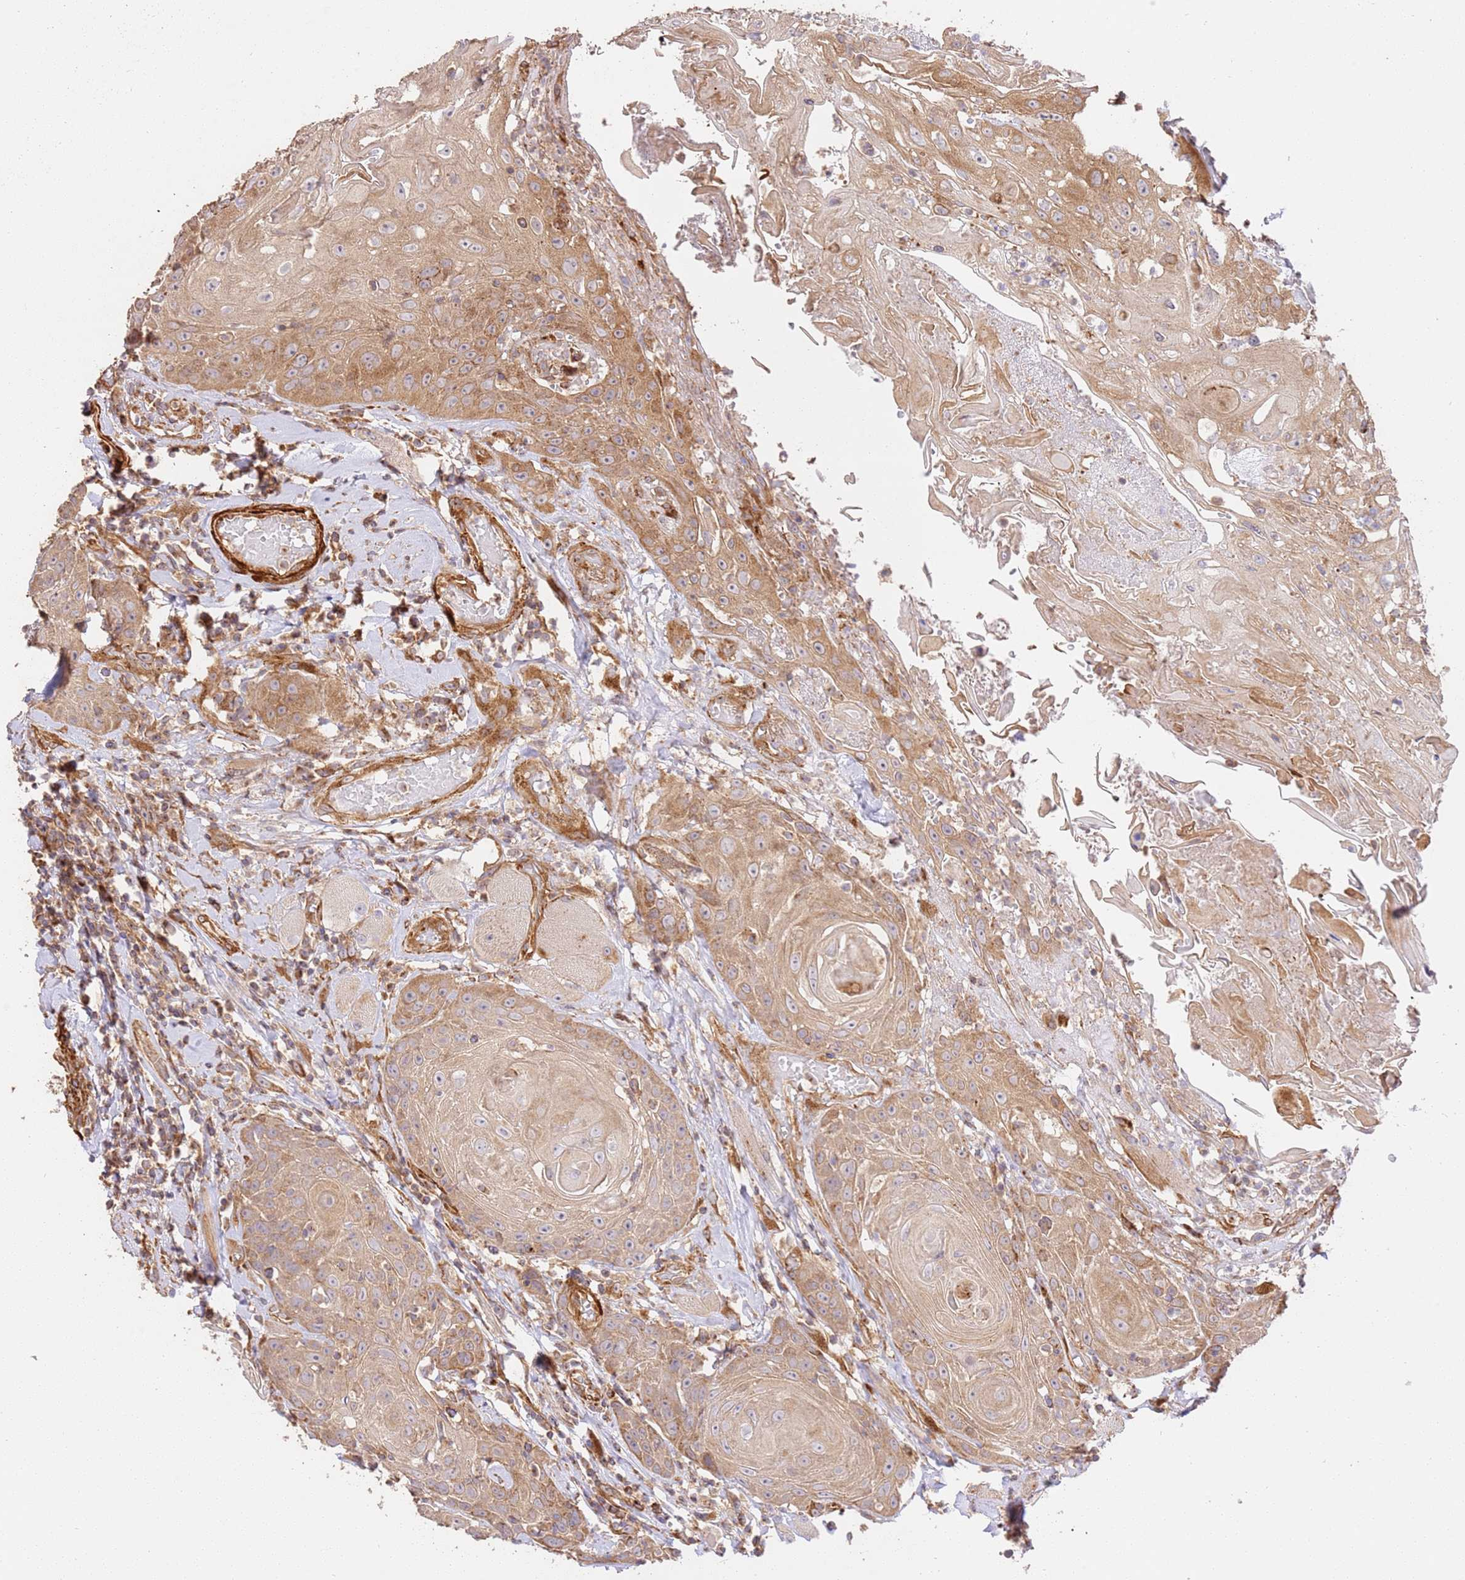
{"staining": {"intensity": "moderate", "quantity": ">75%", "location": "cytoplasmic/membranous"}, "tissue": "head and neck cancer", "cell_type": "Tumor cells", "image_type": "cancer", "snomed": [{"axis": "morphology", "description": "Squamous cell carcinoma, NOS"}, {"axis": "topography", "description": "Head-Neck"}], "caption": "Head and neck cancer (squamous cell carcinoma) stained for a protein shows moderate cytoplasmic/membranous positivity in tumor cells.", "gene": "ZBTB39", "patient": {"sex": "female", "age": 59}}